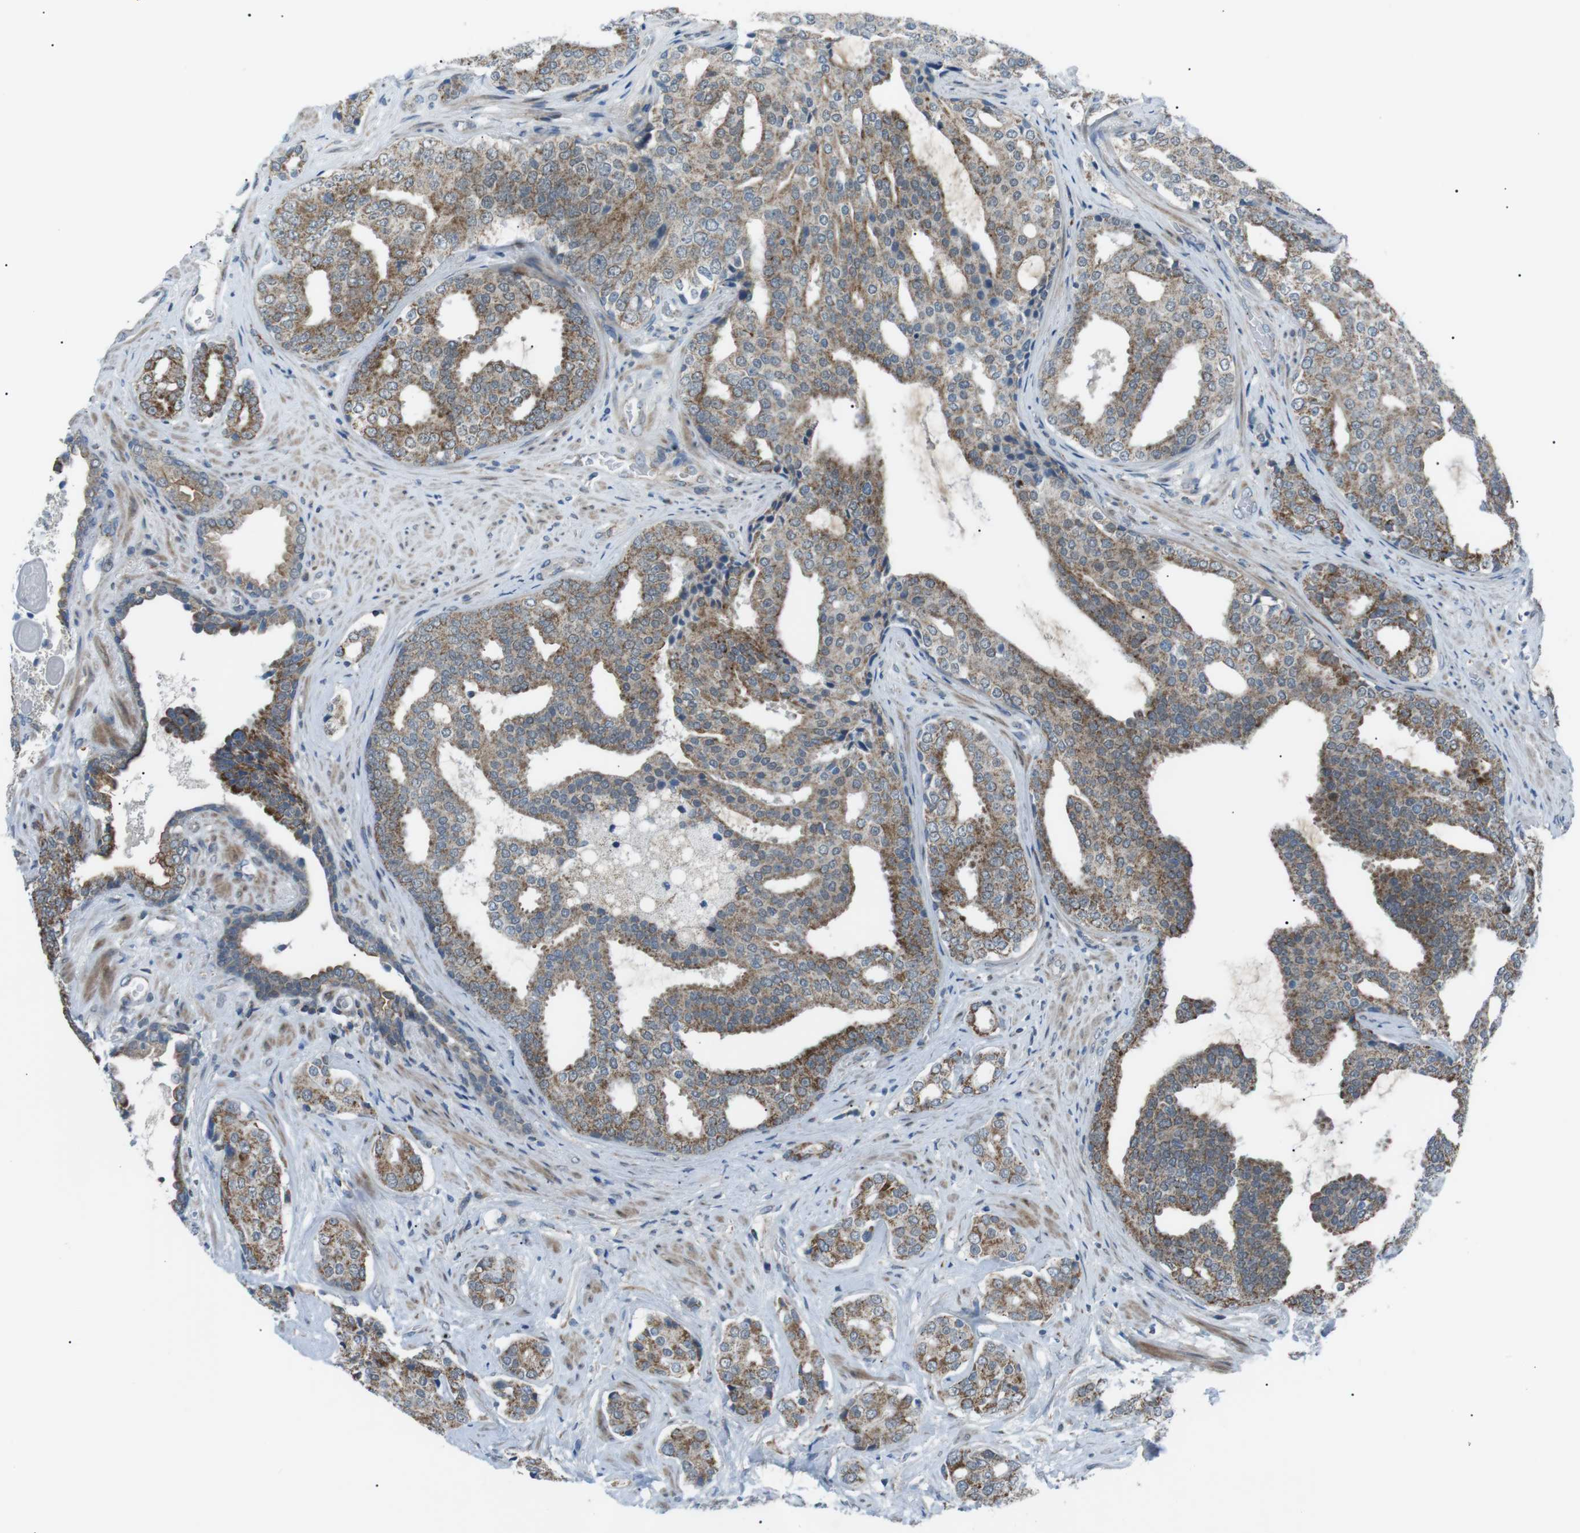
{"staining": {"intensity": "moderate", "quantity": ">75%", "location": "cytoplasmic/membranous"}, "tissue": "prostate cancer", "cell_type": "Tumor cells", "image_type": "cancer", "snomed": [{"axis": "morphology", "description": "Adenocarcinoma, High grade"}, {"axis": "topography", "description": "Prostate"}], "caption": "High-grade adenocarcinoma (prostate) stained for a protein displays moderate cytoplasmic/membranous positivity in tumor cells.", "gene": "ARID5B", "patient": {"sex": "male", "age": 71}}